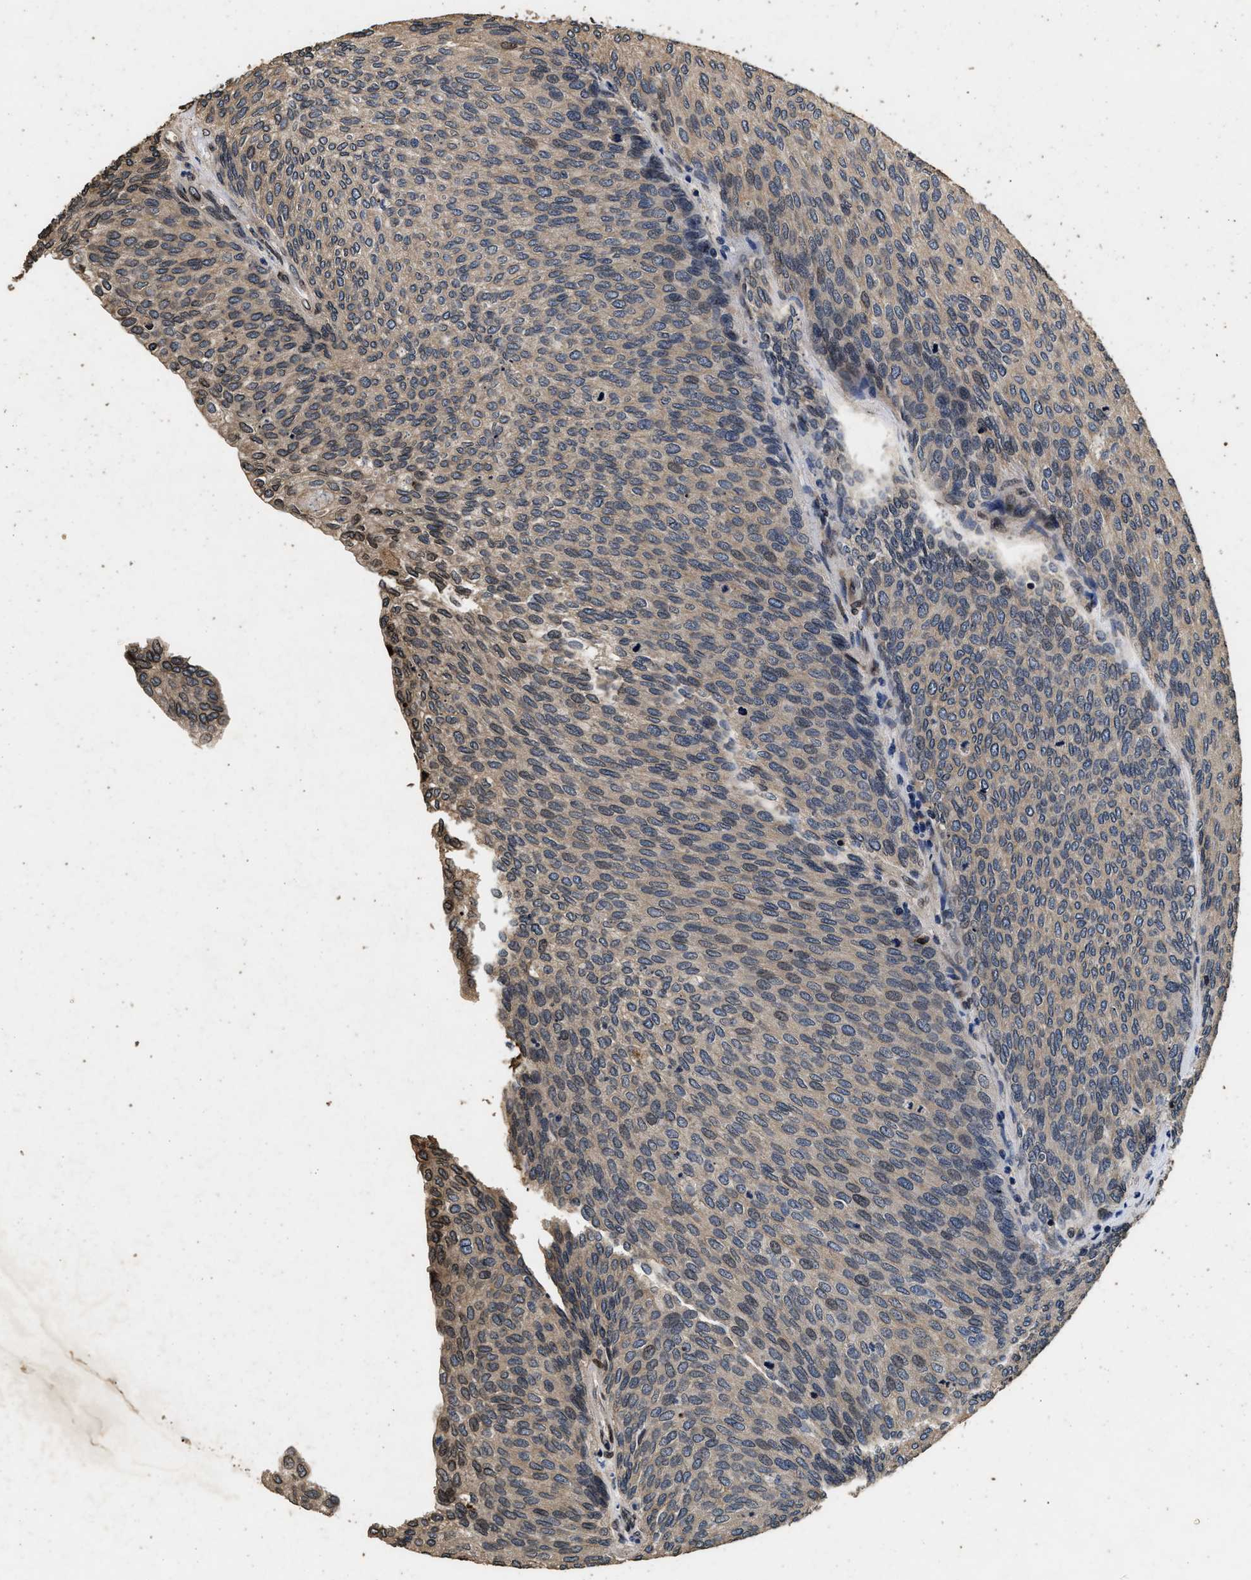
{"staining": {"intensity": "weak", "quantity": "25%-75%", "location": "cytoplasmic/membranous,nuclear"}, "tissue": "urothelial cancer", "cell_type": "Tumor cells", "image_type": "cancer", "snomed": [{"axis": "morphology", "description": "Urothelial carcinoma, Low grade"}, {"axis": "topography", "description": "Urinary bladder"}], "caption": "Immunohistochemical staining of human urothelial carcinoma (low-grade) shows low levels of weak cytoplasmic/membranous and nuclear protein expression in approximately 25%-75% of tumor cells.", "gene": "ACCS", "patient": {"sex": "female", "age": 79}}